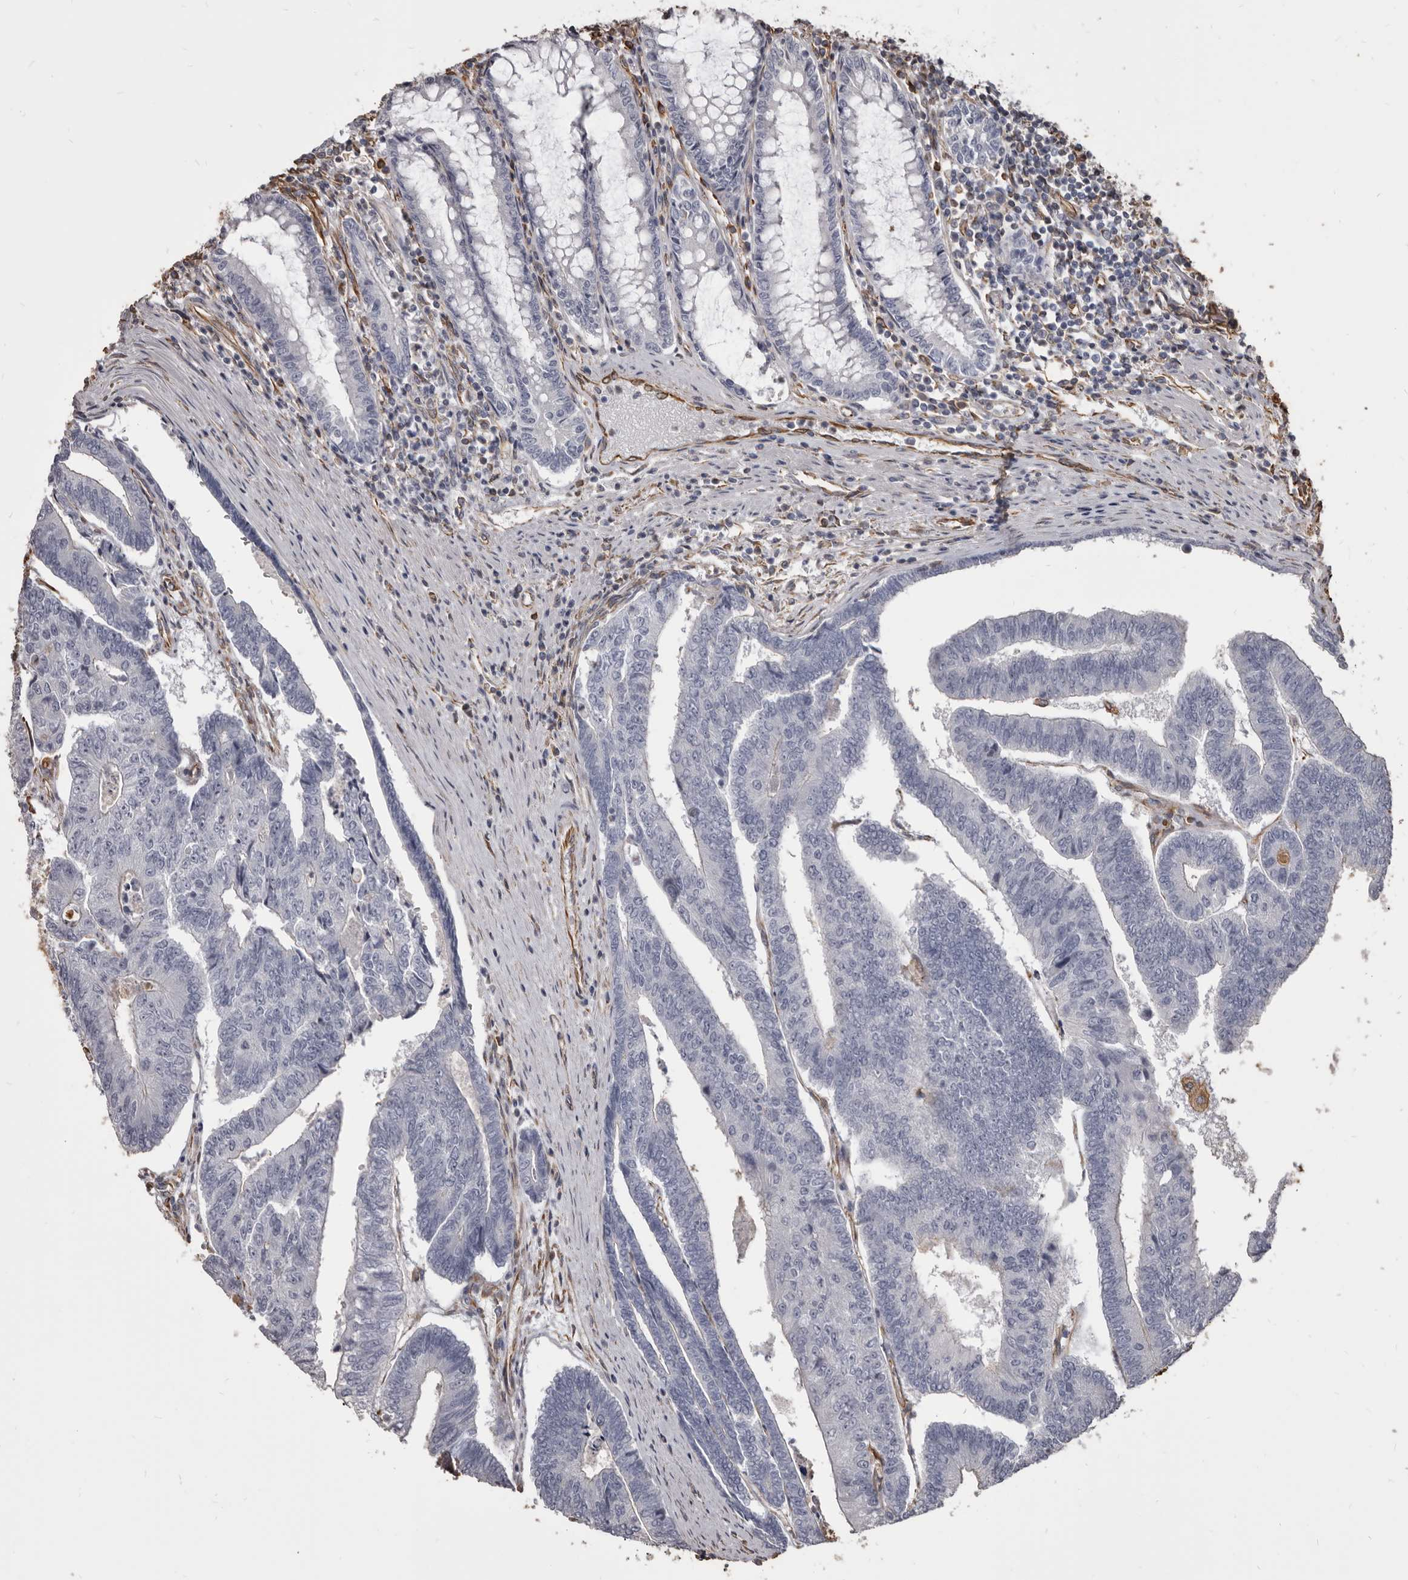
{"staining": {"intensity": "negative", "quantity": "none", "location": "none"}, "tissue": "colorectal cancer", "cell_type": "Tumor cells", "image_type": "cancer", "snomed": [{"axis": "morphology", "description": "Adenocarcinoma, NOS"}, {"axis": "topography", "description": "Colon"}], "caption": "The histopathology image reveals no significant expression in tumor cells of adenocarcinoma (colorectal).", "gene": "MTURN", "patient": {"sex": "female", "age": 67}}